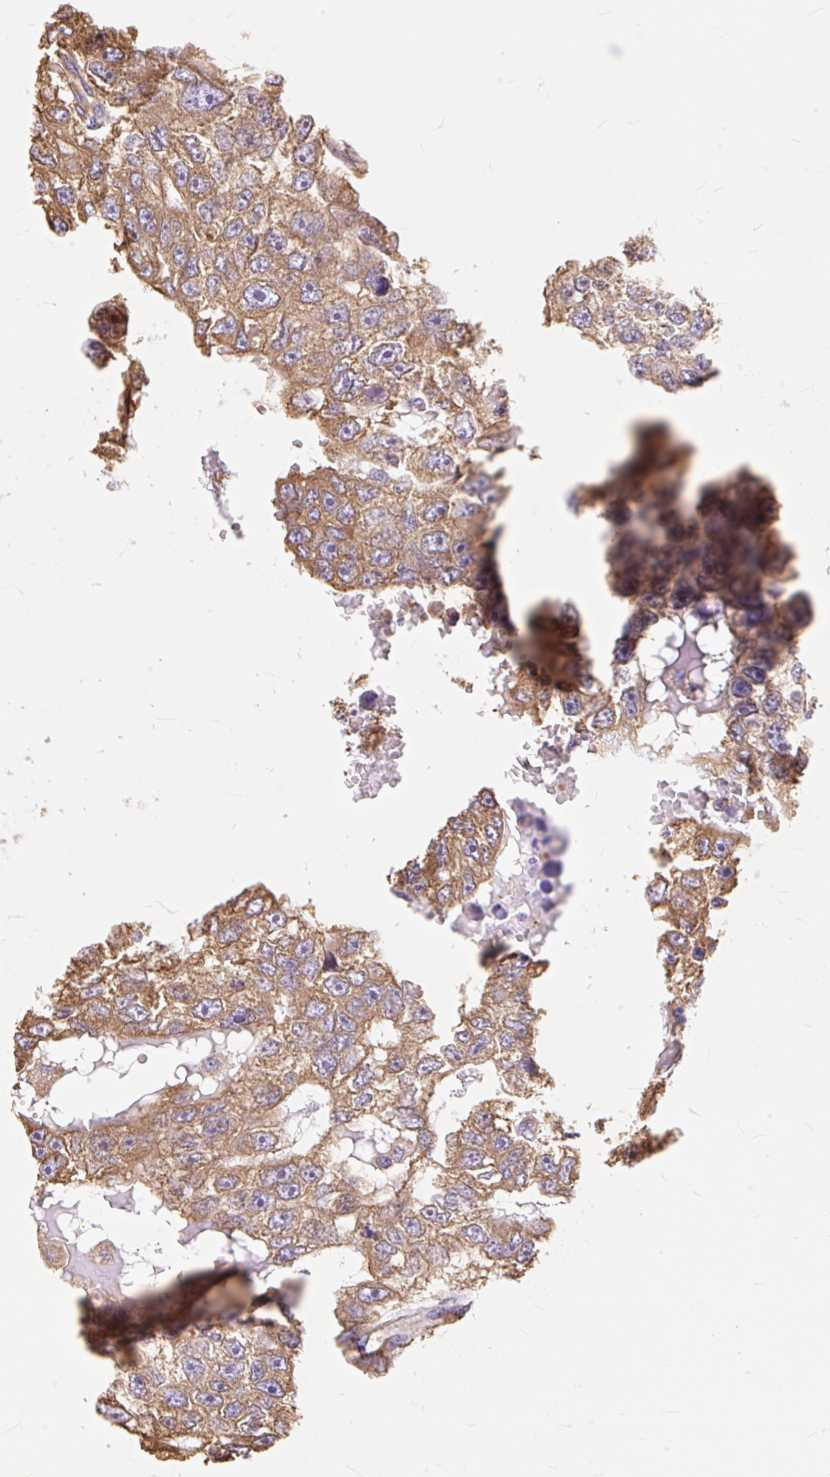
{"staining": {"intensity": "moderate", "quantity": ">75%", "location": "cytoplasmic/membranous"}, "tissue": "testis cancer", "cell_type": "Tumor cells", "image_type": "cancer", "snomed": [{"axis": "morphology", "description": "Carcinoma, Embryonal, NOS"}, {"axis": "topography", "description": "Testis"}], "caption": "This photomicrograph shows immunohistochemistry staining of human testis cancer, with medium moderate cytoplasmic/membranous positivity in approximately >75% of tumor cells.", "gene": "RPS17", "patient": {"sex": "male", "age": 20}}